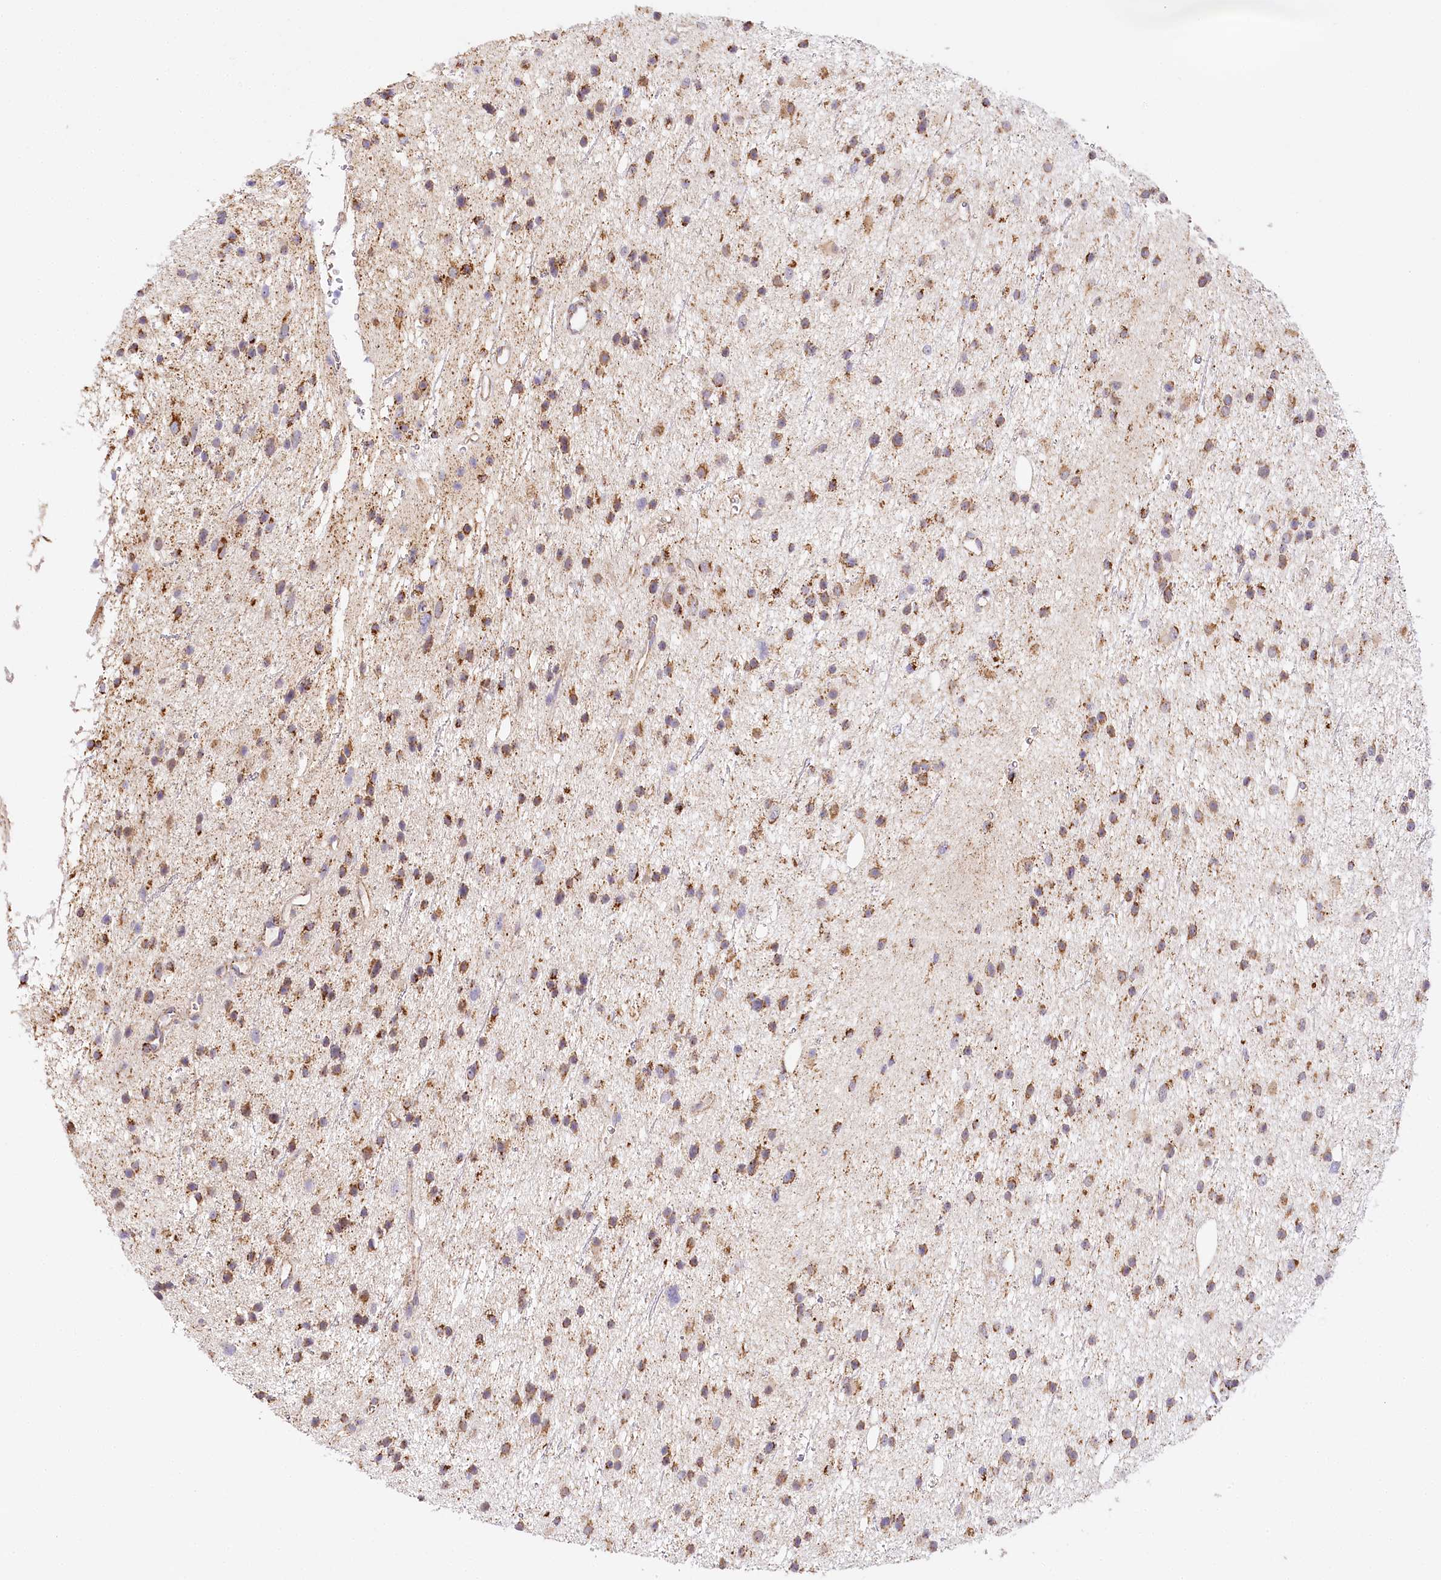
{"staining": {"intensity": "strong", "quantity": ">75%", "location": "cytoplasmic/membranous"}, "tissue": "glioma", "cell_type": "Tumor cells", "image_type": "cancer", "snomed": [{"axis": "morphology", "description": "Glioma, malignant, Low grade"}, {"axis": "topography", "description": "Cerebral cortex"}], "caption": "Immunohistochemistry (IHC) micrograph of human malignant low-grade glioma stained for a protein (brown), which shows high levels of strong cytoplasmic/membranous positivity in about >75% of tumor cells.", "gene": "LSS", "patient": {"sex": "female", "age": 39}}